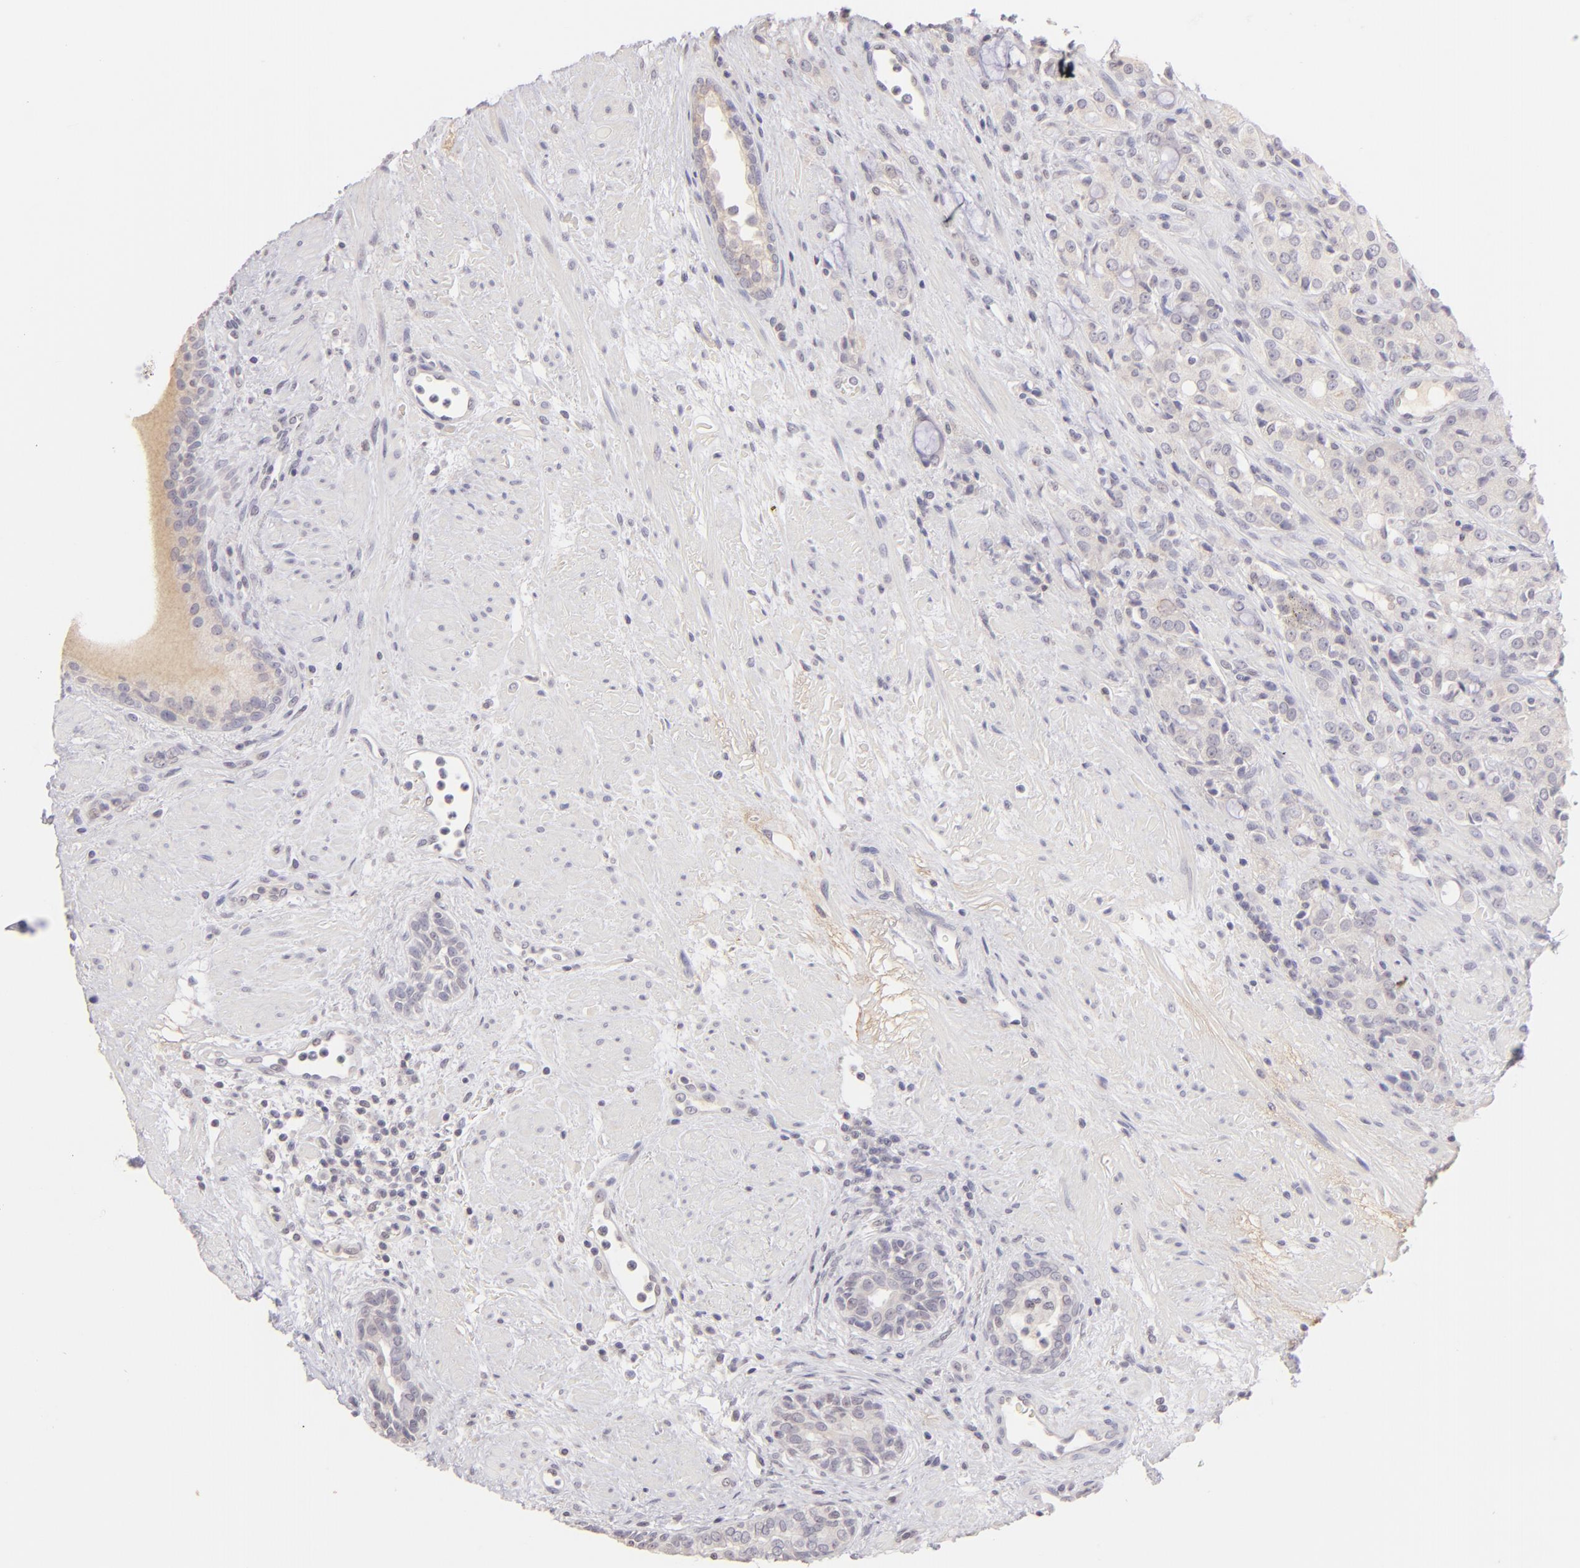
{"staining": {"intensity": "weak", "quantity": "<25%", "location": "cytoplasmic/membranous"}, "tissue": "prostate cancer", "cell_type": "Tumor cells", "image_type": "cancer", "snomed": [{"axis": "morphology", "description": "Adenocarcinoma, High grade"}, {"axis": "topography", "description": "Prostate"}], "caption": "Immunohistochemistry of human adenocarcinoma (high-grade) (prostate) exhibits no positivity in tumor cells.", "gene": "MAGEA1", "patient": {"sex": "male", "age": 72}}